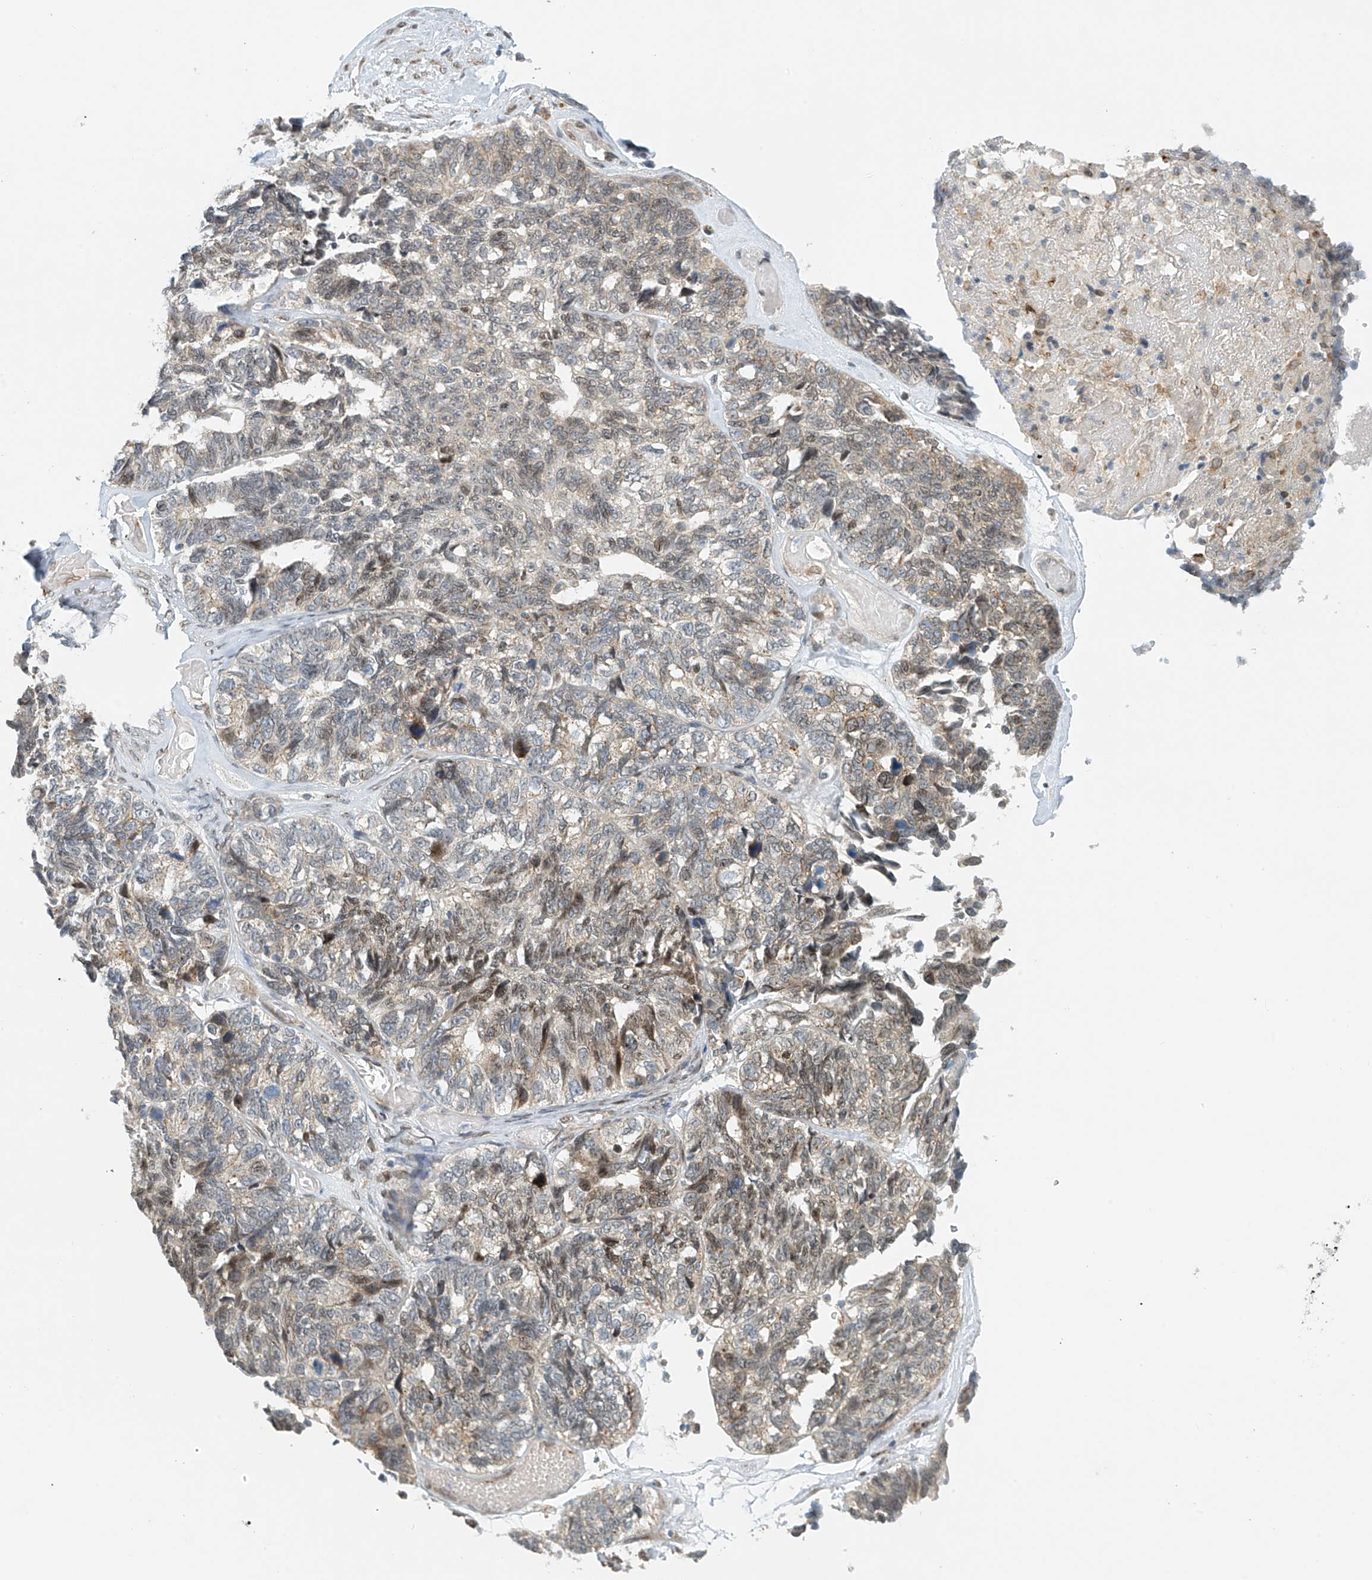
{"staining": {"intensity": "weak", "quantity": "<25%", "location": "cytoplasmic/membranous,nuclear"}, "tissue": "ovarian cancer", "cell_type": "Tumor cells", "image_type": "cancer", "snomed": [{"axis": "morphology", "description": "Cystadenocarcinoma, serous, NOS"}, {"axis": "topography", "description": "Ovary"}], "caption": "DAB (3,3'-diaminobenzidine) immunohistochemical staining of serous cystadenocarcinoma (ovarian) shows no significant staining in tumor cells.", "gene": "STARD9", "patient": {"sex": "female", "age": 79}}